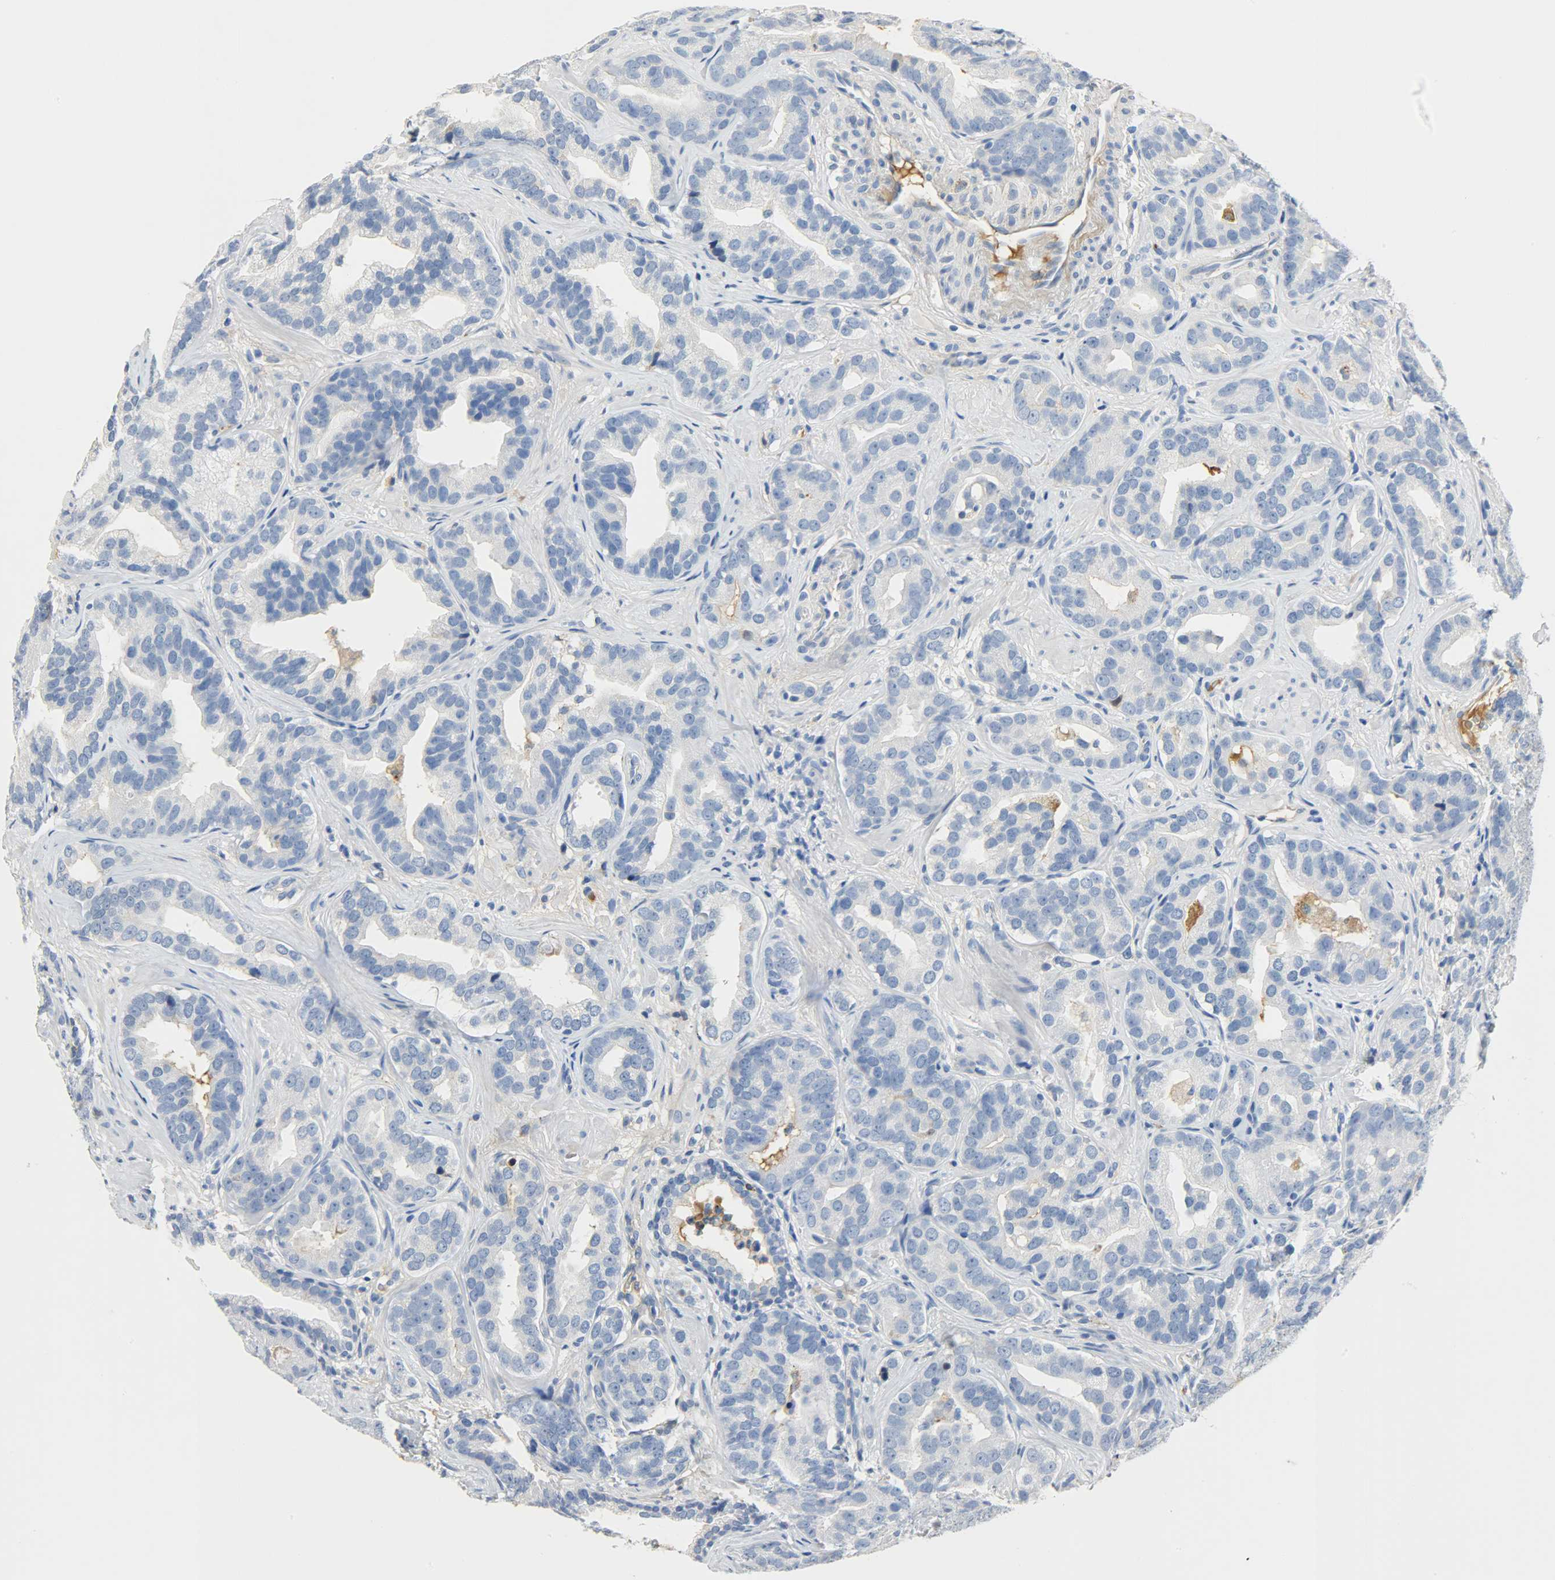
{"staining": {"intensity": "negative", "quantity": "none", "location": "none"}, "tissue": "prostate cancer", "cell_type": "Tumor cells", "image_type": "cancer", "snomed": [{"axis": "morphology", "description": "Adenocarcinoma, Low grade"}, {"axis": "topography", "description": "Prostate"}], "caption": "The IHC histopathology image has no significant positivity in tumor cells of prostate cancer (low-grade adenocarcinoma) tissue. (DAB immunohistochemistry visualized using brightfield microscopy, high magnification).", "gene": "CRP", "patient": {"sex": "male", "age": 59}}